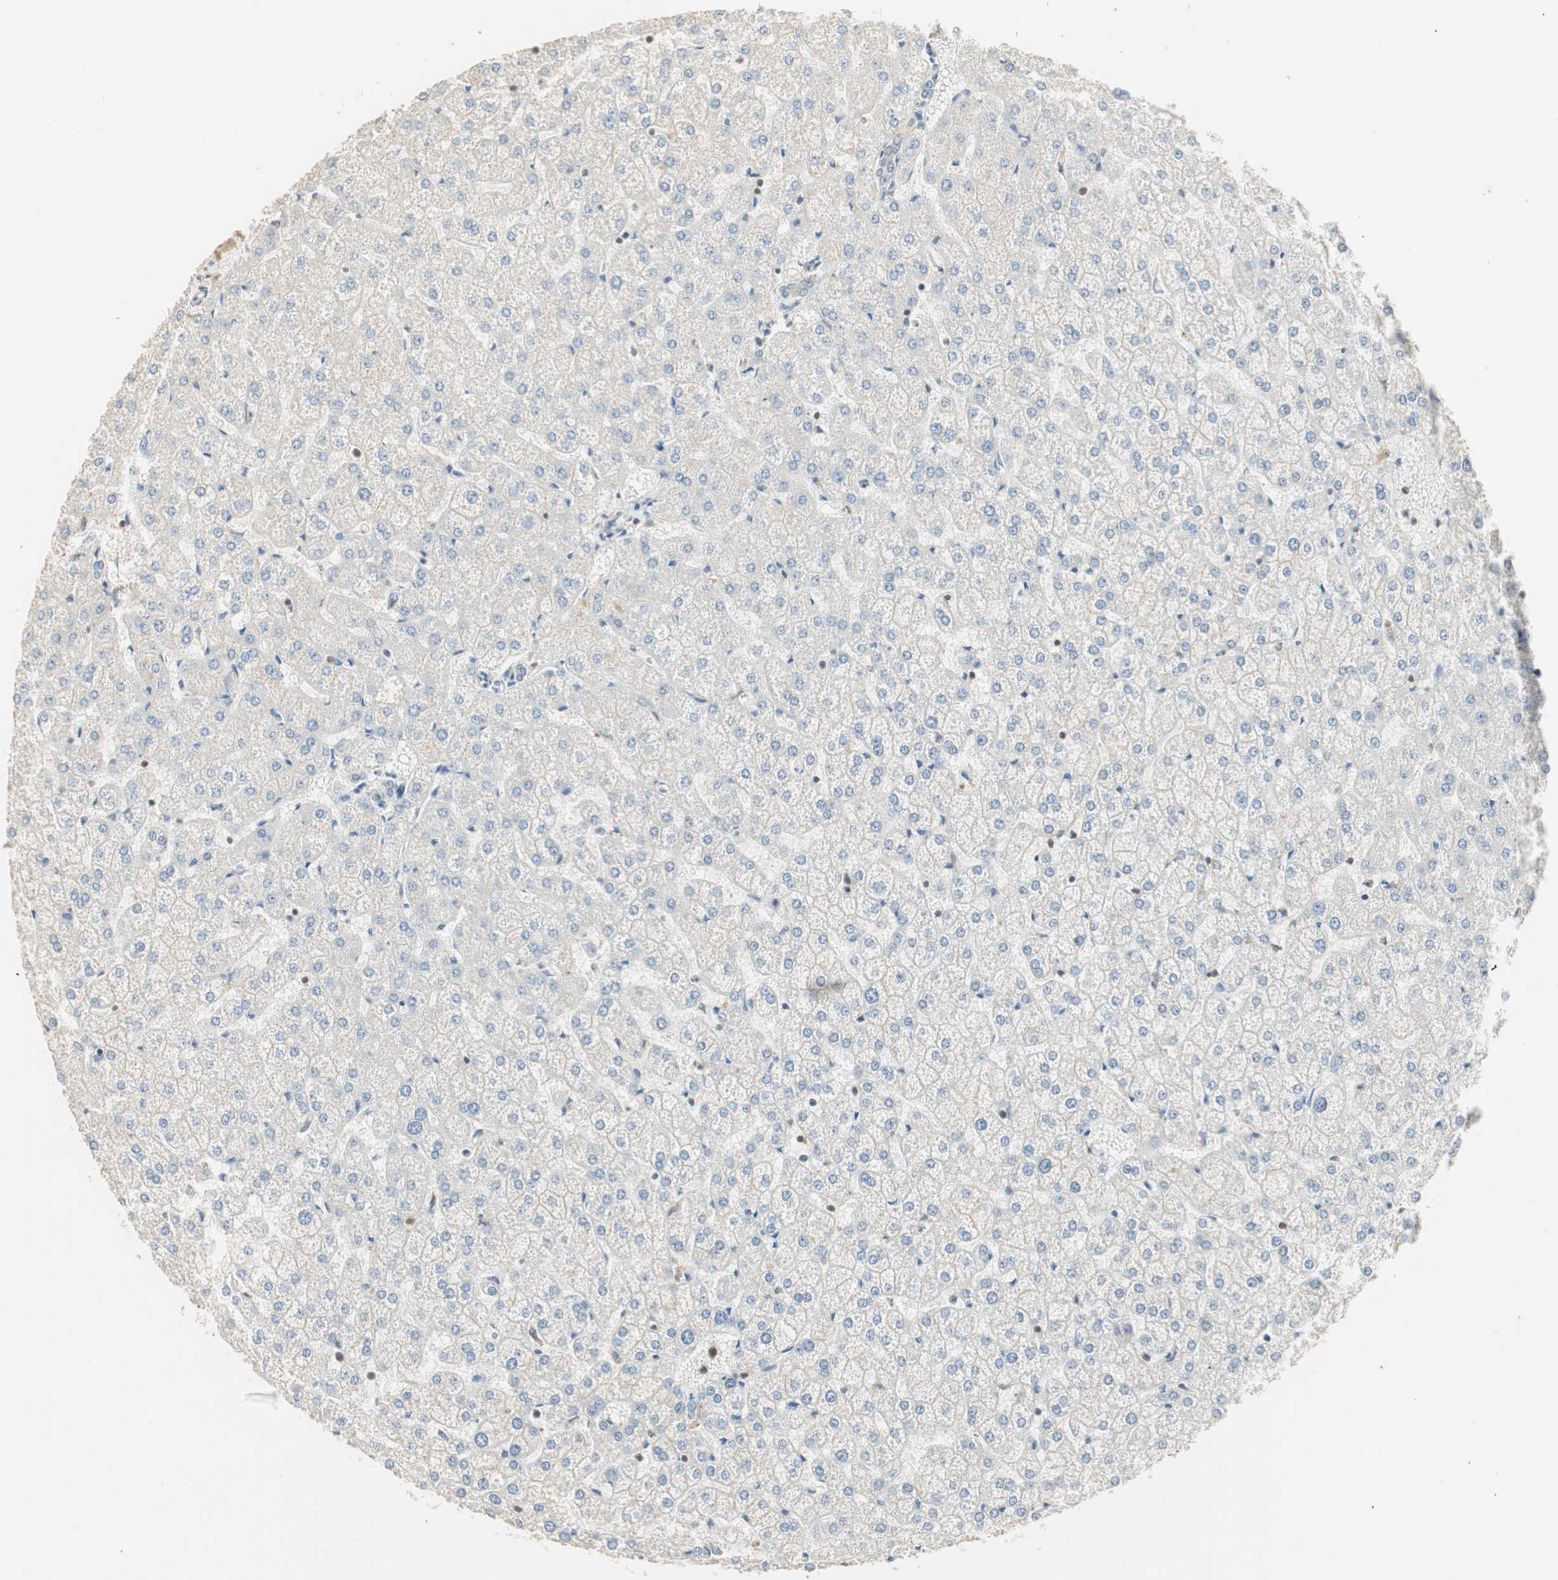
{"staining": {"intensity": "negative", "quantity": "none", "location": "none"}, "tissue": "liver", "cell_type": "Cholangiocytes", "image_type": "normal", "snomed": [{"axis": "morphology", "description": "Normal tissue, NOS"}, {"axis": "topography", "description": "Liver"}], "caption": "Human liver stained for a protein using immunohistochemistry (IHC) displays no staining in cholangiocytes.", "gene": "CRLF3", "patient": {"sex": "female", "age": 32}}